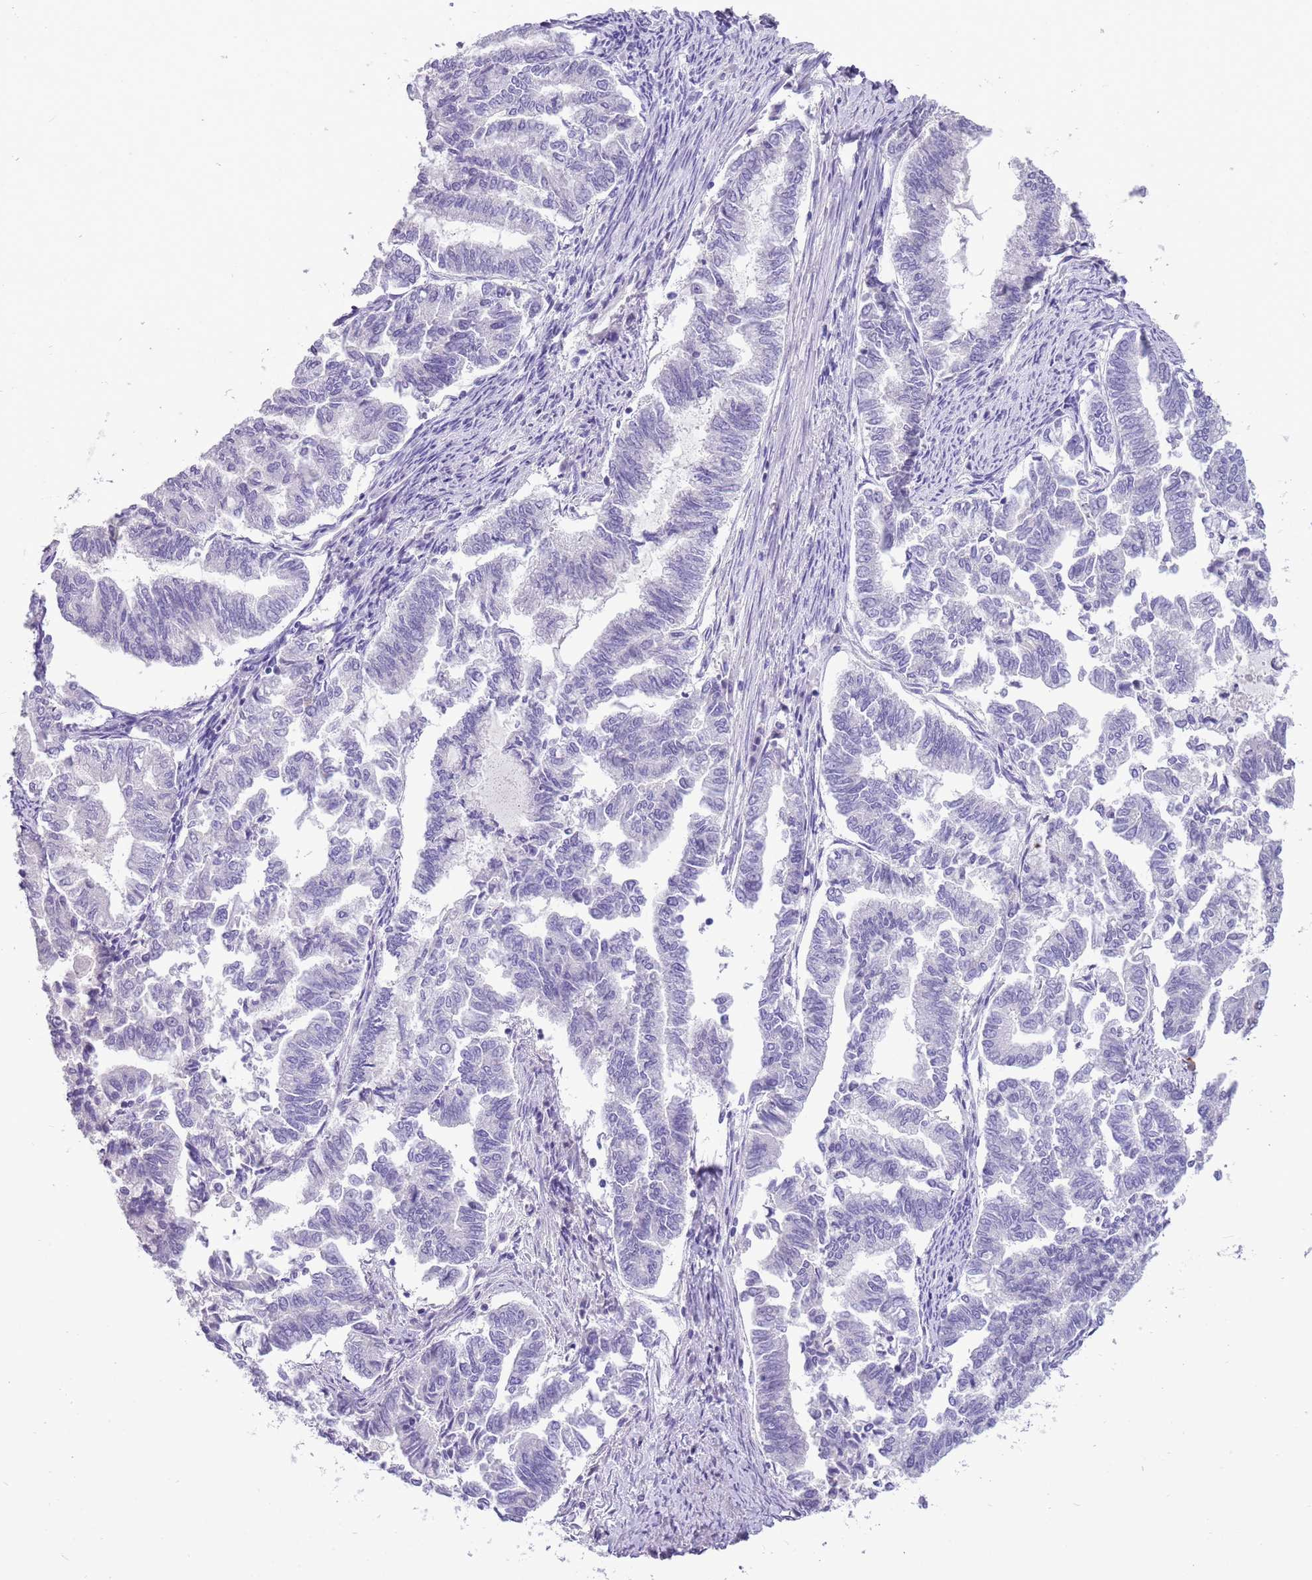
{"staining": {"intensity": "negative", "quantity": "none", "location": "none"}, "tissue": "endometrial cancer", "cell_type": "Tumor cells", "image_type": "cancer", "snomed": [{"axis": "morphology", "description": "Adenocarcinoma, NOS"}, {"axis": "topography", "description": "Endometrium"}], "caption": "This is a micrograph of immunohistochemistry (IHC) staining of adenocarcinoma (endometrial), which shows no positivity in tumor cells.", "gene": "SCAMP5", "patient": {"sex": "female", "age": 79}}